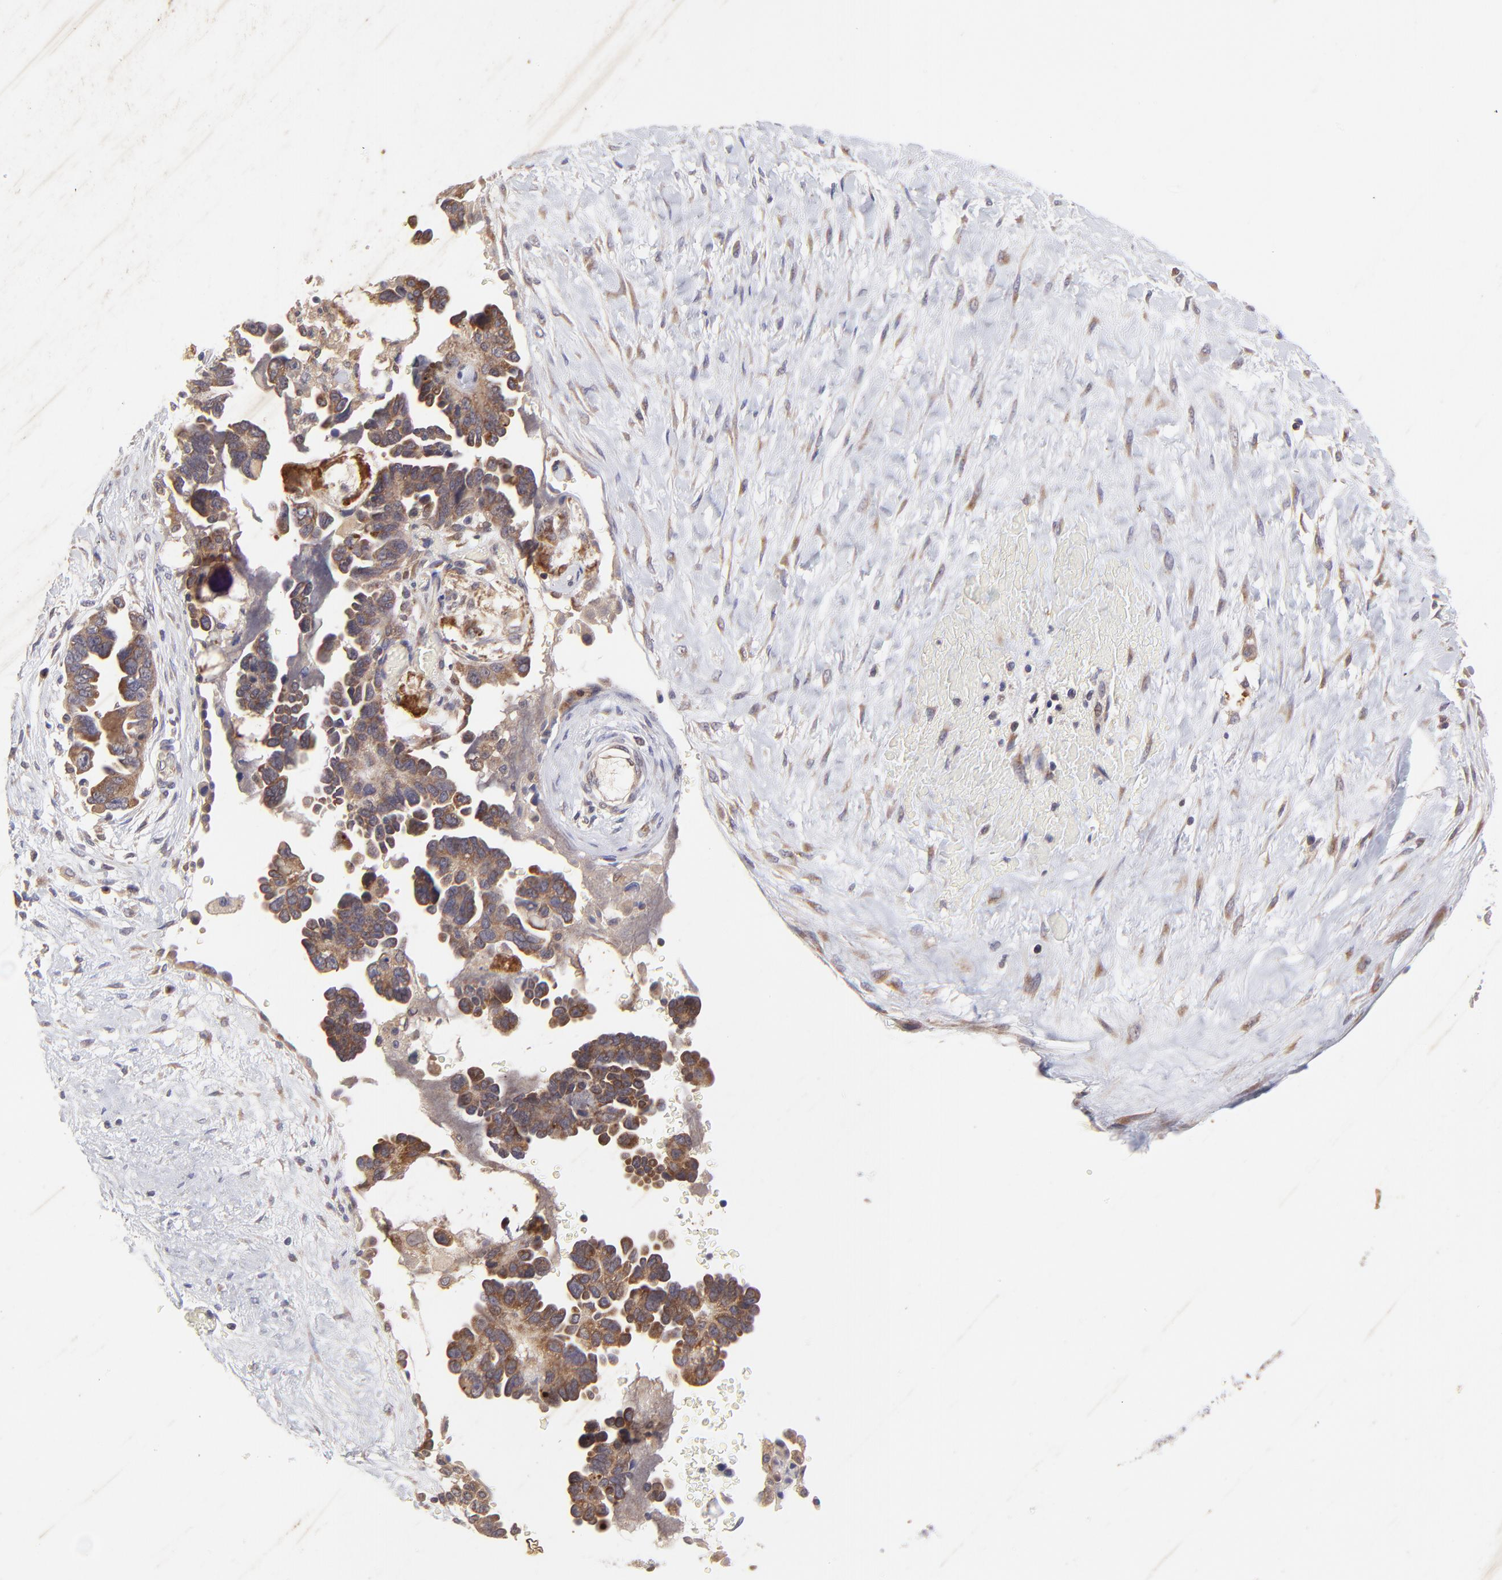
{"staining": {"intensity": "moderate", "quantity": ">75%", "location": "cytoplasmic/membranous"}, "tissue": "ovarian cancer", "cell_type": "Tumor cells", "image_type": "cancer", "snomed": [{"axis": "morphology", "description": "Cystadenocarcinoma, serous, NOS"}, {"axis": "topography", "description": "Ovary"}], "caption": "Moderate cytoplasmic/membranous protein positivity is appreciated in approximately >75% of tumor cells in serous cystadenocarcinoma (ovarian).", "gene": "TNRC6B", "patient": {"sex": "female", "age": 63}}